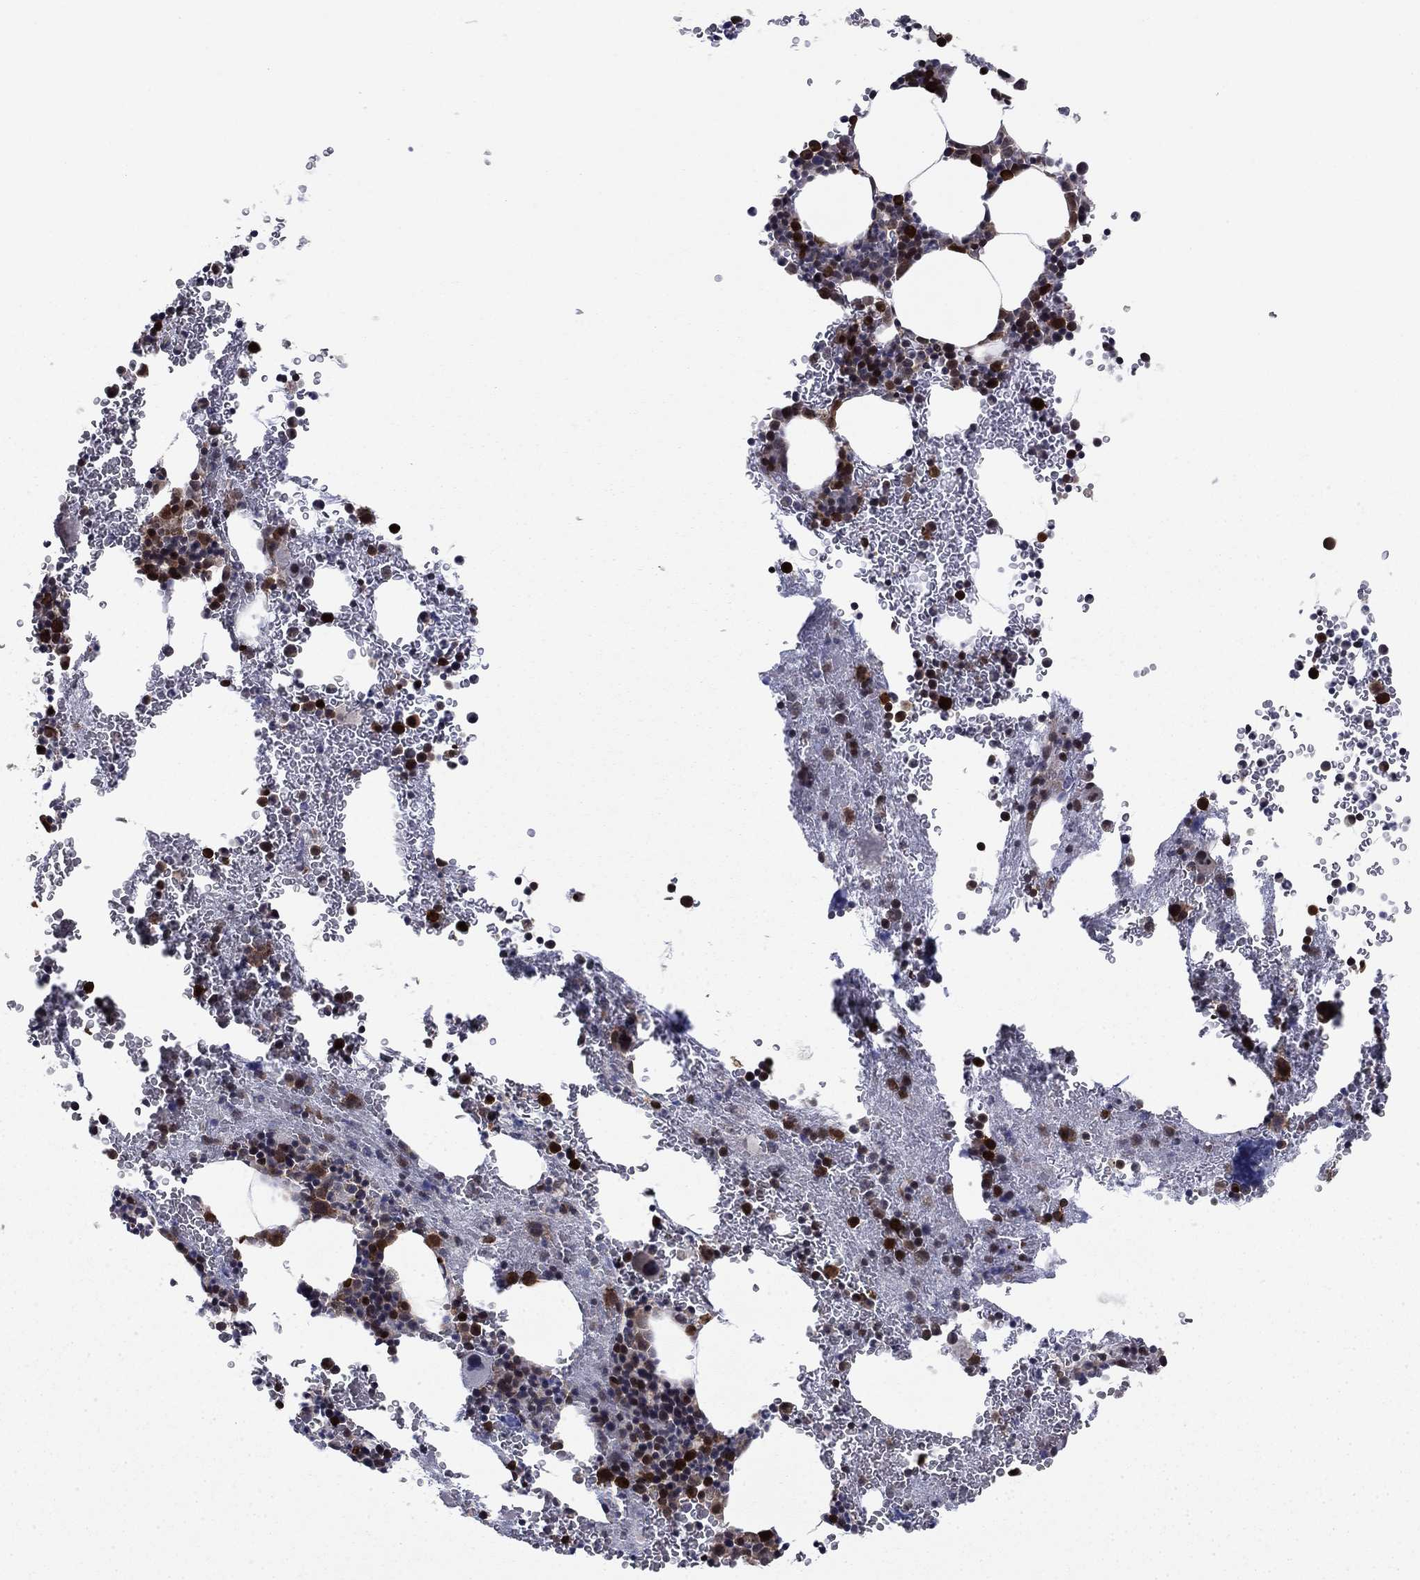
{"staining": {"intensity": "strong", "quantity": "<25%", "location": "nuclear"}, "tissue": "bone marrow", "cell_type": "Hematopoietic cells", "image_type": "normal", "snomed": [{"axis": "morphology", "description": "Normal tissue, NOS"}, {"axis": "topography", "description": "Bone marrow"}], "caption": "The immunohistochemical stain labels strong nuclear staining in hematopoietic cells of normal bone marrow.", "gene": "FKBP4", "patient": {"sex": "male", "age": 50}}